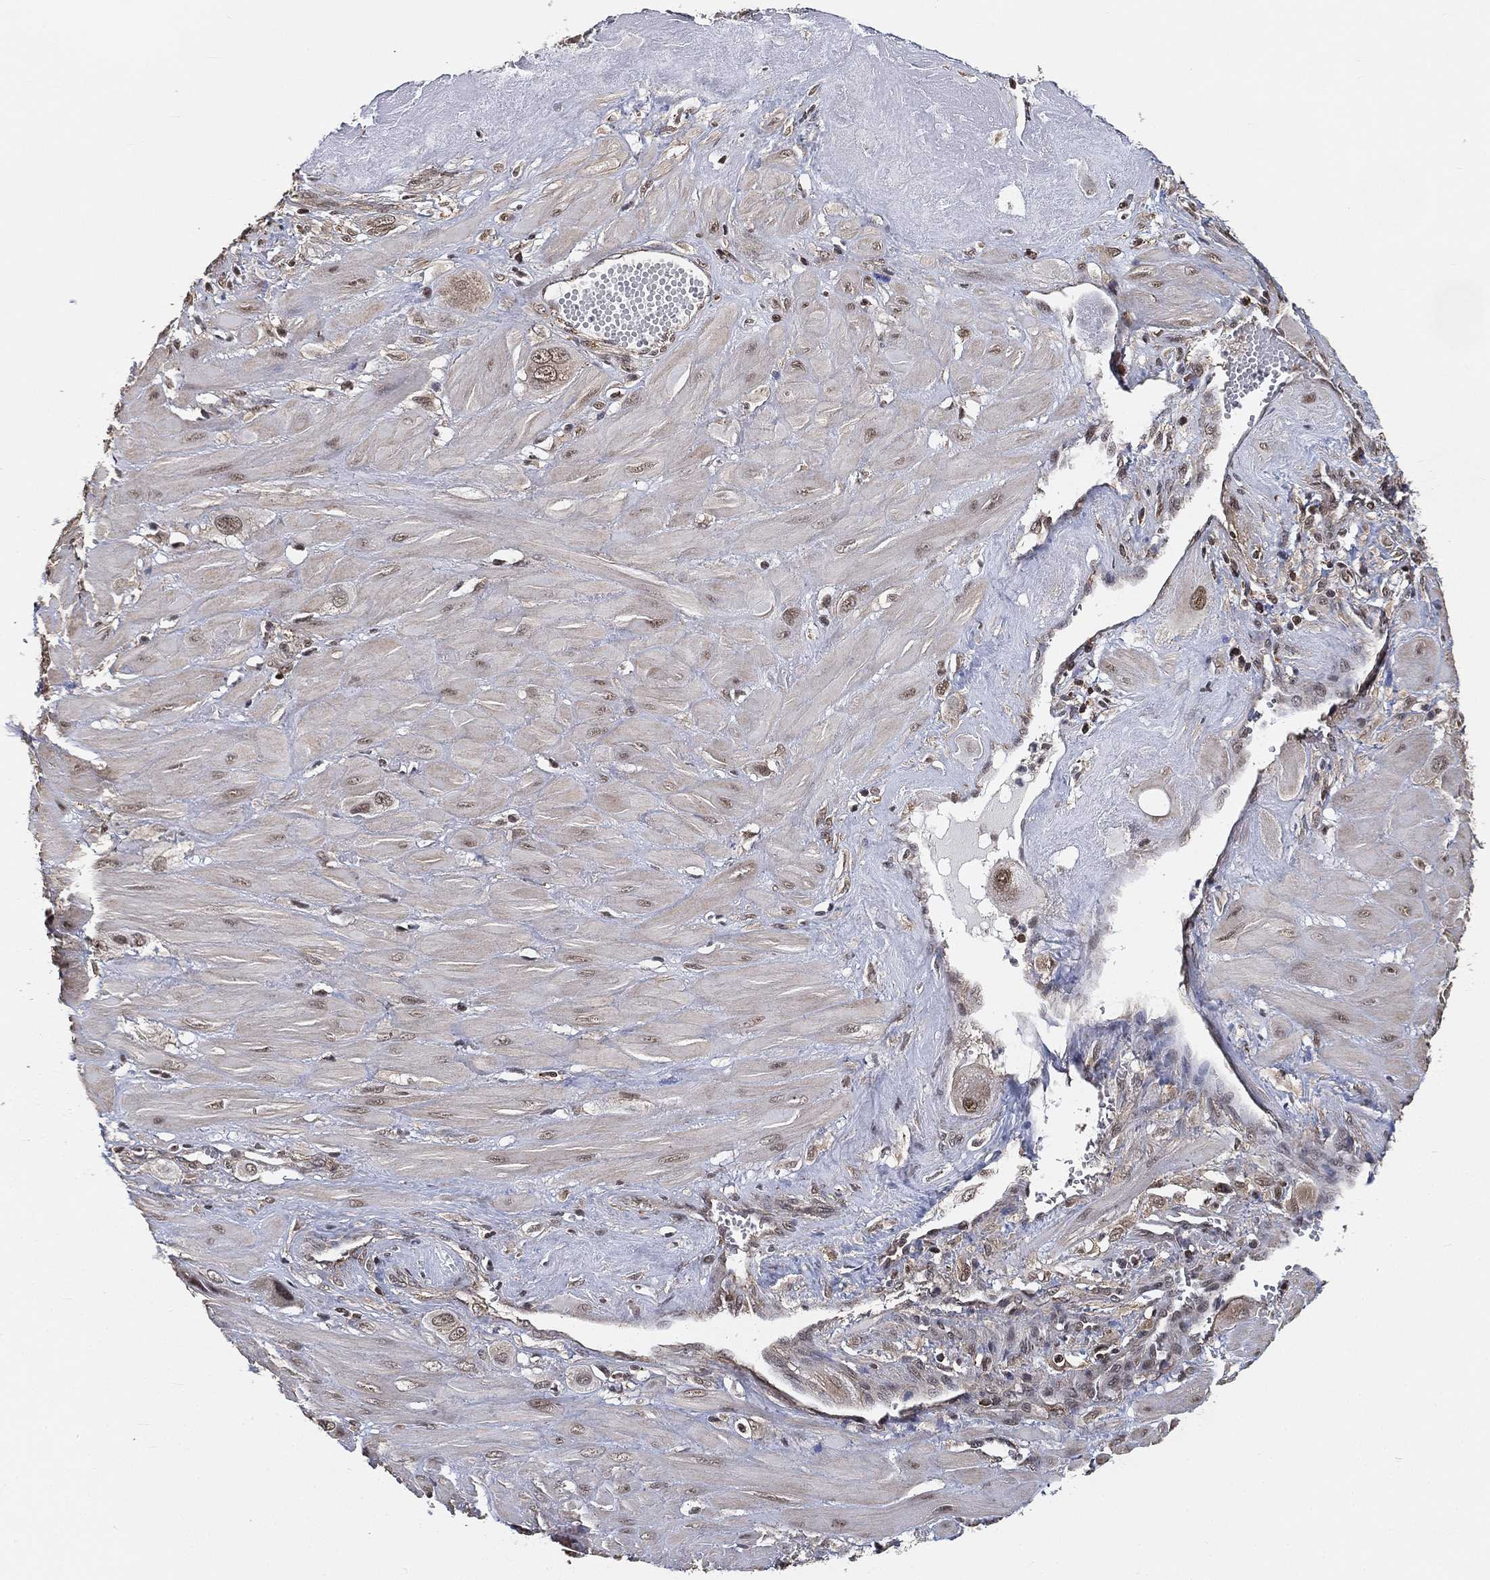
{"staining": {"intensity": "strong", "quantity": "<25%", "location": "nuclear"}, "tissue": "cervical cancer", "cell_type": "Tumor cells", "image_type": "cancer", "snomed": [{"axis": "morphology", "description": "Squamous cell carcinoma, NOS"}, {"axis": "topography", "description": "Cervix"}], "caption": "Squamous cell carcinoma (cervical) stained with a protein marker displays strong staining in tumor cells.", "gene": "RSRC2", "patient": {"sex": "female", "age": 34}}